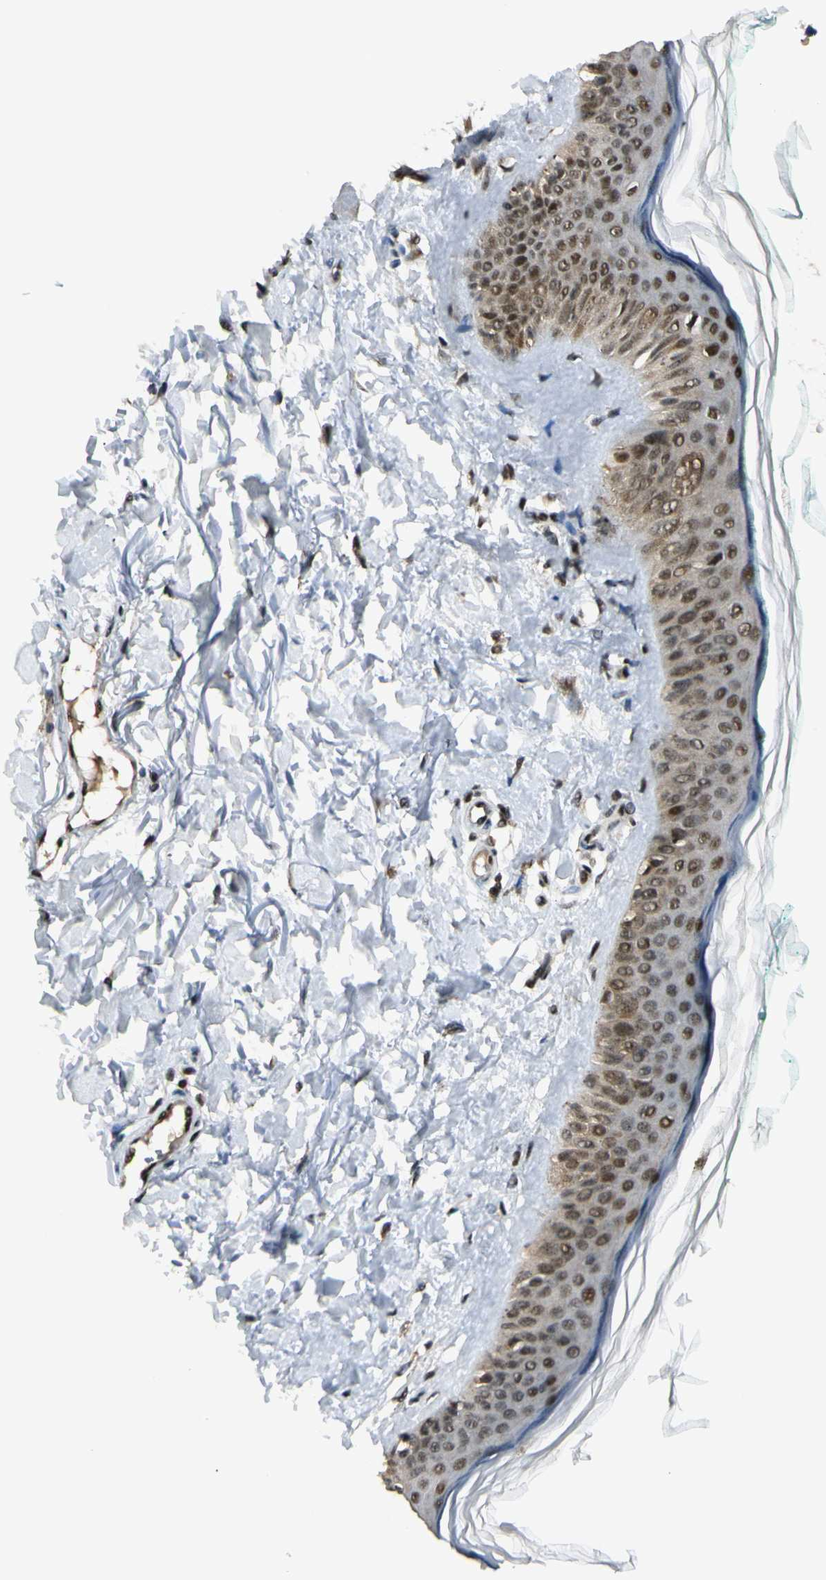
{"staining": {"intensity": "strong", "quantity": "<25%", "location": "nuclear"}, "tissue": "skin", "cell_type": "Fibroblasts", "image_type": "normal", "snomed": [{"axis": "morphology", "description": "Normal tissue, NOS"}, {"axis": "topography", "description": "Skin"}], "caption": "Human skin stained for a protein (brown) reveals strong nuclear positive positivity in about <25% of fibroblasts.", "gene": "DAXX", "patient": {"sex": "male", "age": 71}}